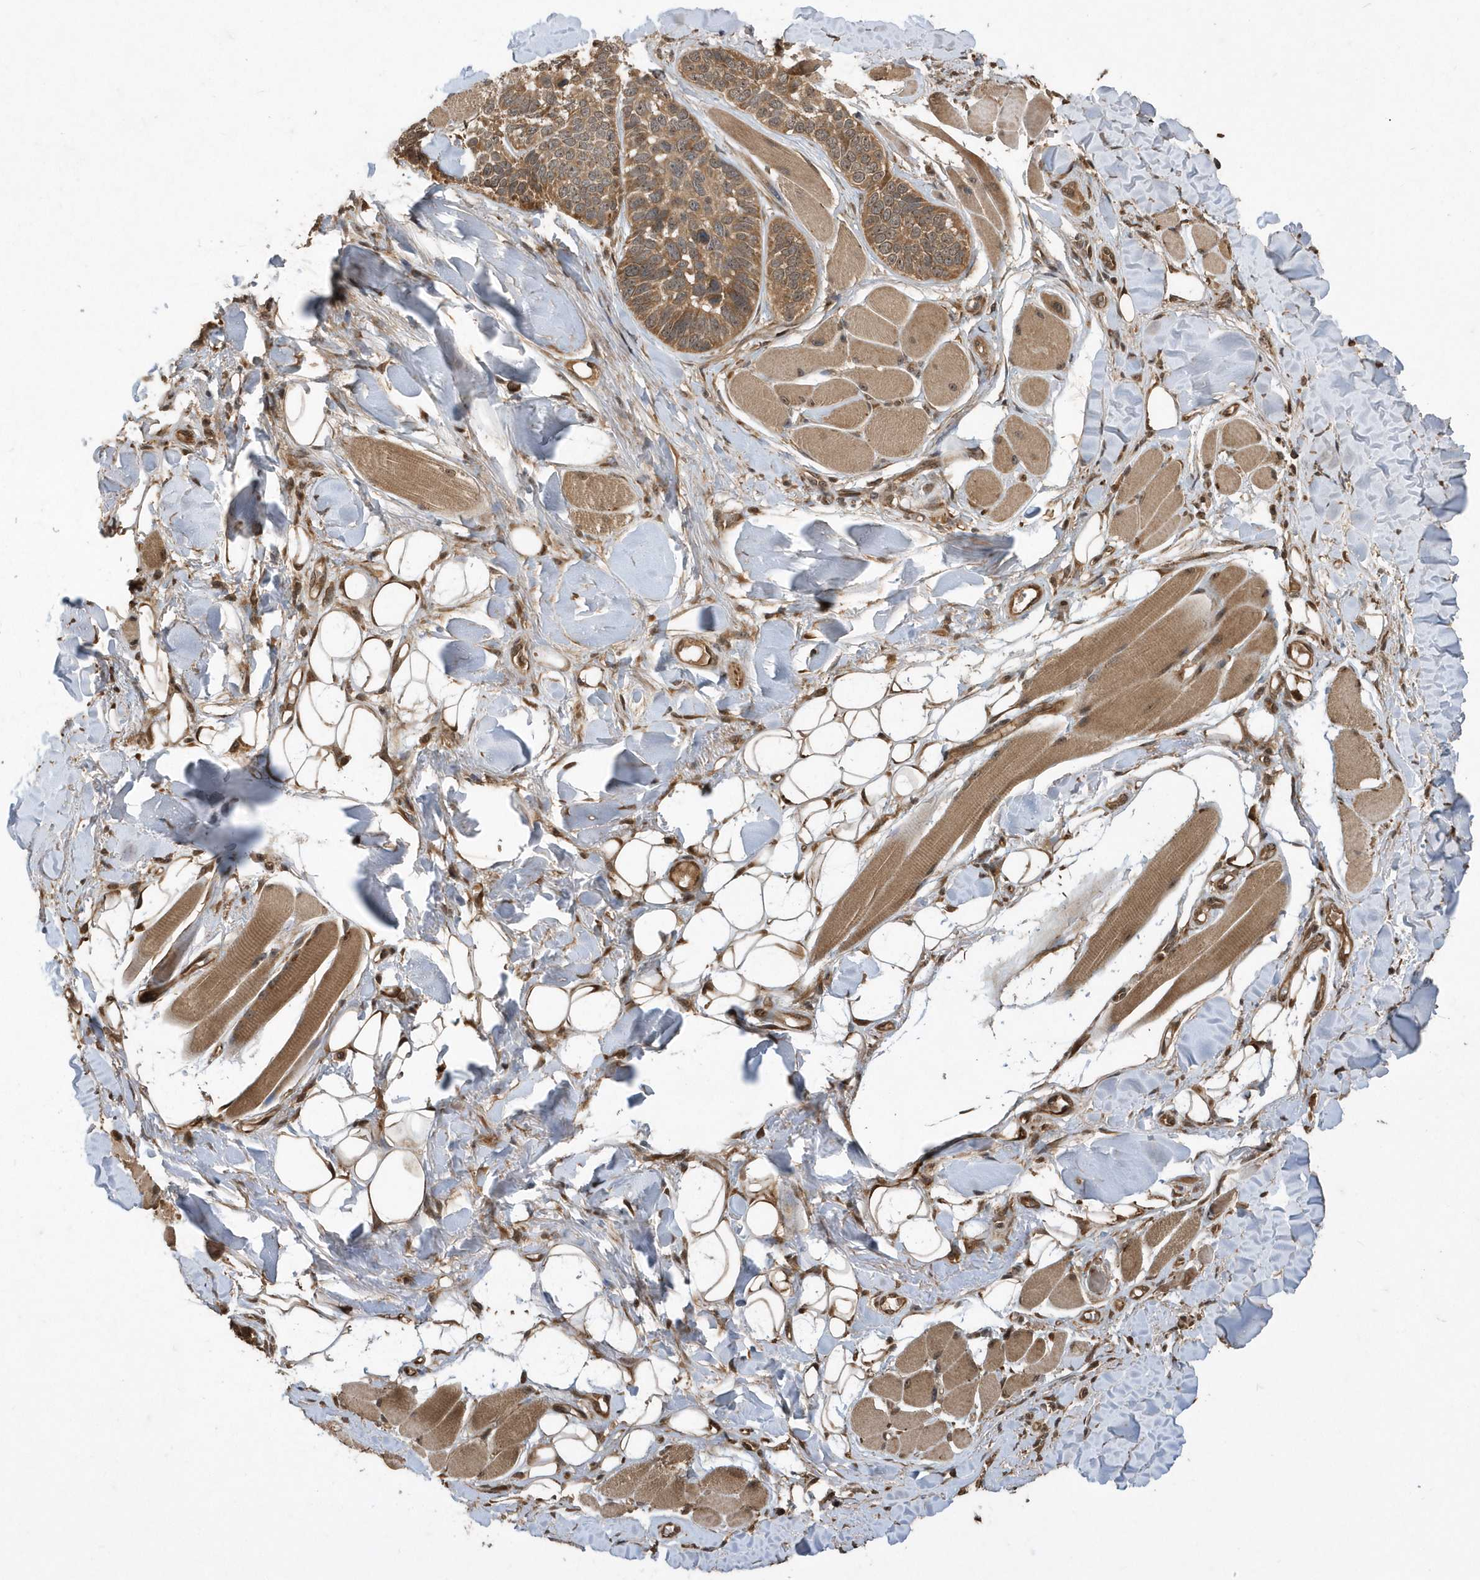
{"staining": {"intensity": "moderate", "quantity": ">75%", "location": "cytoplasmic/membranous"}, "tissue": "skin cancer", "cell_type": "Tumor cells", "image_type": "cancer", "snomed": [{"axis": "morphology", "description": "Basal cell carcinoma"}, {"axis": "topography", "description": "Skin"}], "caption": "The image reveals staining of skin cancer, revealing moderate cytoplasmic/membranous protein positivity (brown color) within tumor cells.", "gene": "WASHC5", "patient": {"sex": "male", "age": 62}}